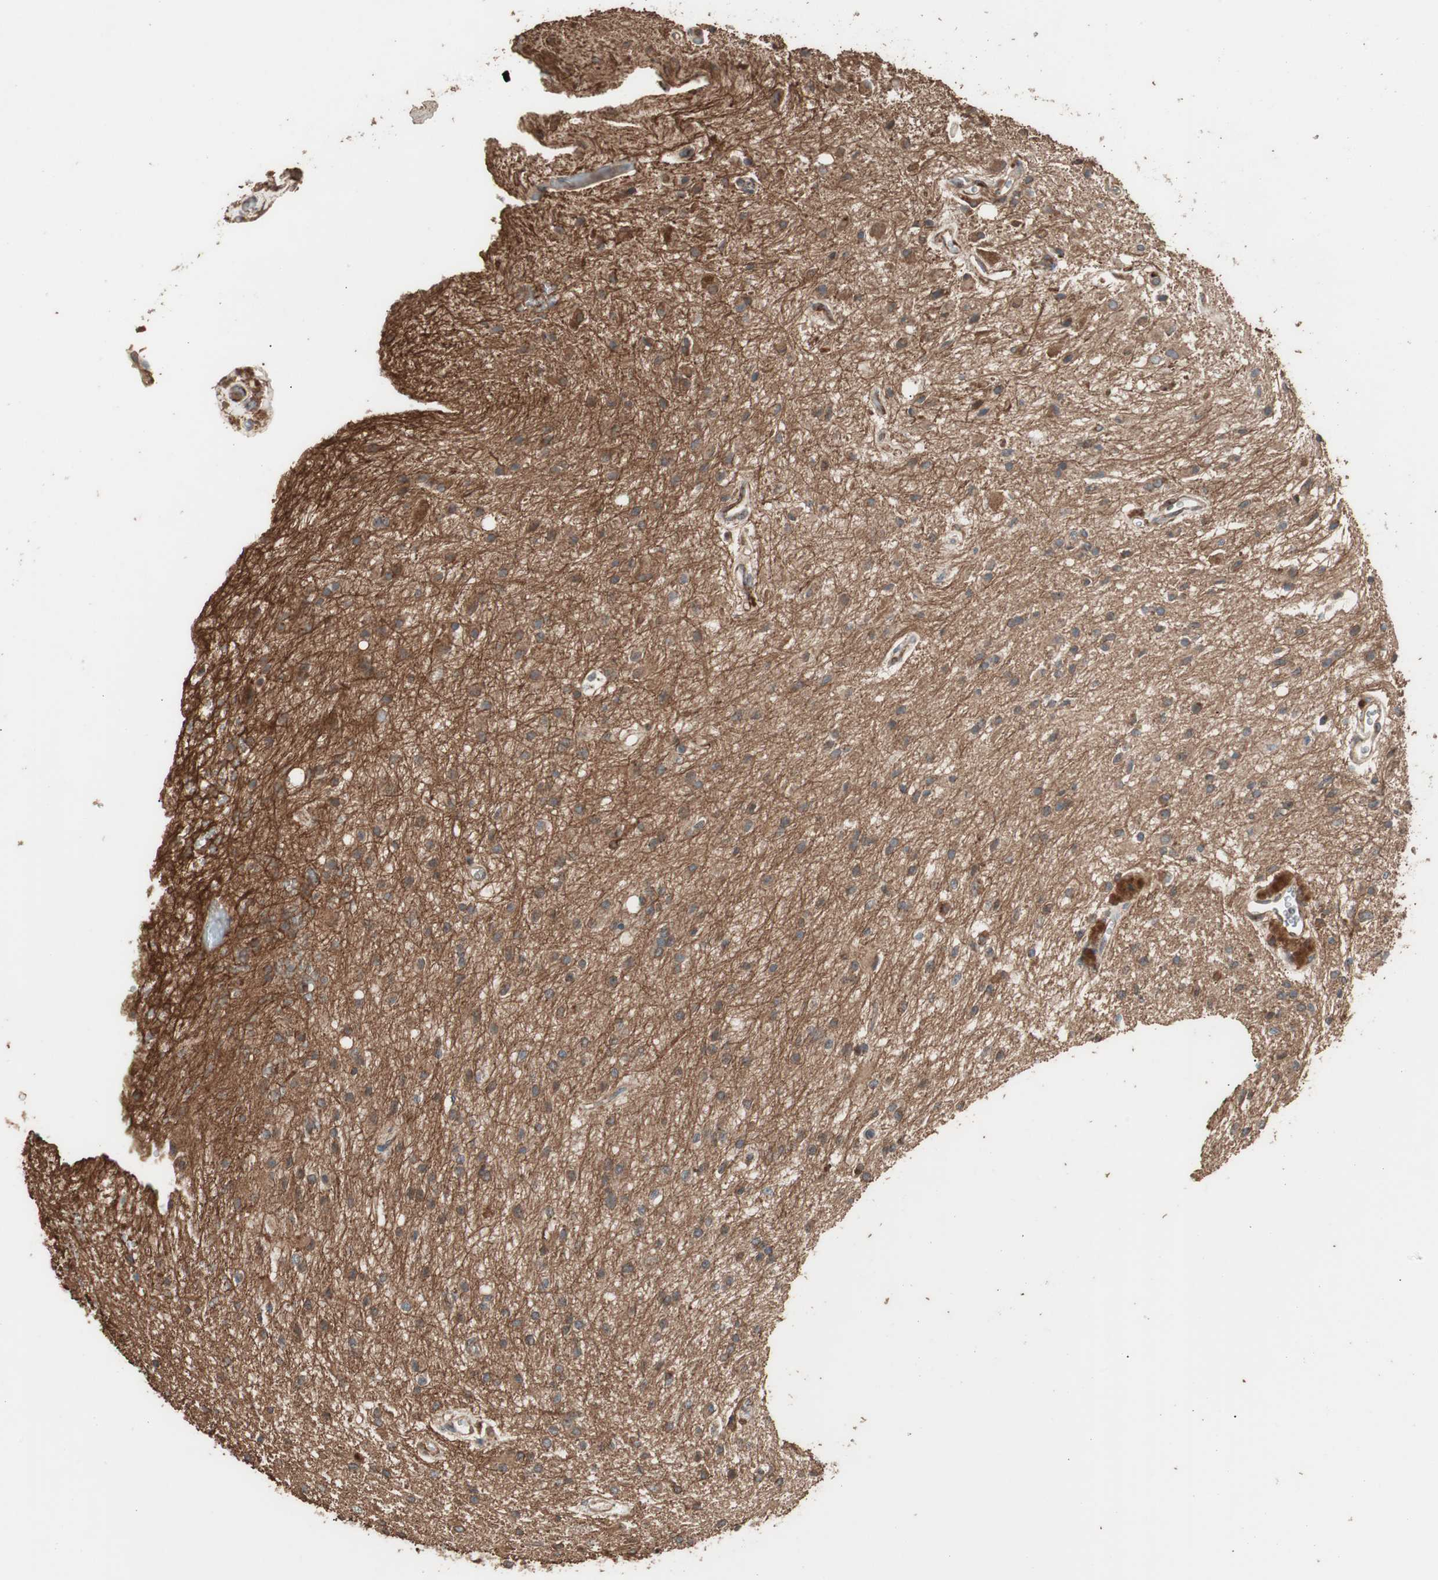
{"staining": {"intensity": "moderate", "quantity": "25%-75%", "location": "cytoplasmic/membranous"}, "tissue": "glioma", "cell_type": "Tumor cells", "image_type": "cancer", "snomed": [{"axis": "morphology", "description": "Glioma, malignant, High grade"}, {"axis": "topography", "description": "Brain"}], "caption": "Protein analysis of glioma tissue reveals moderate cytoplasmic/membranous staining in about 25%-75% of tumor cells.", "gene": "LZTS1", "patient": {"sex": "male", "age": 47}}